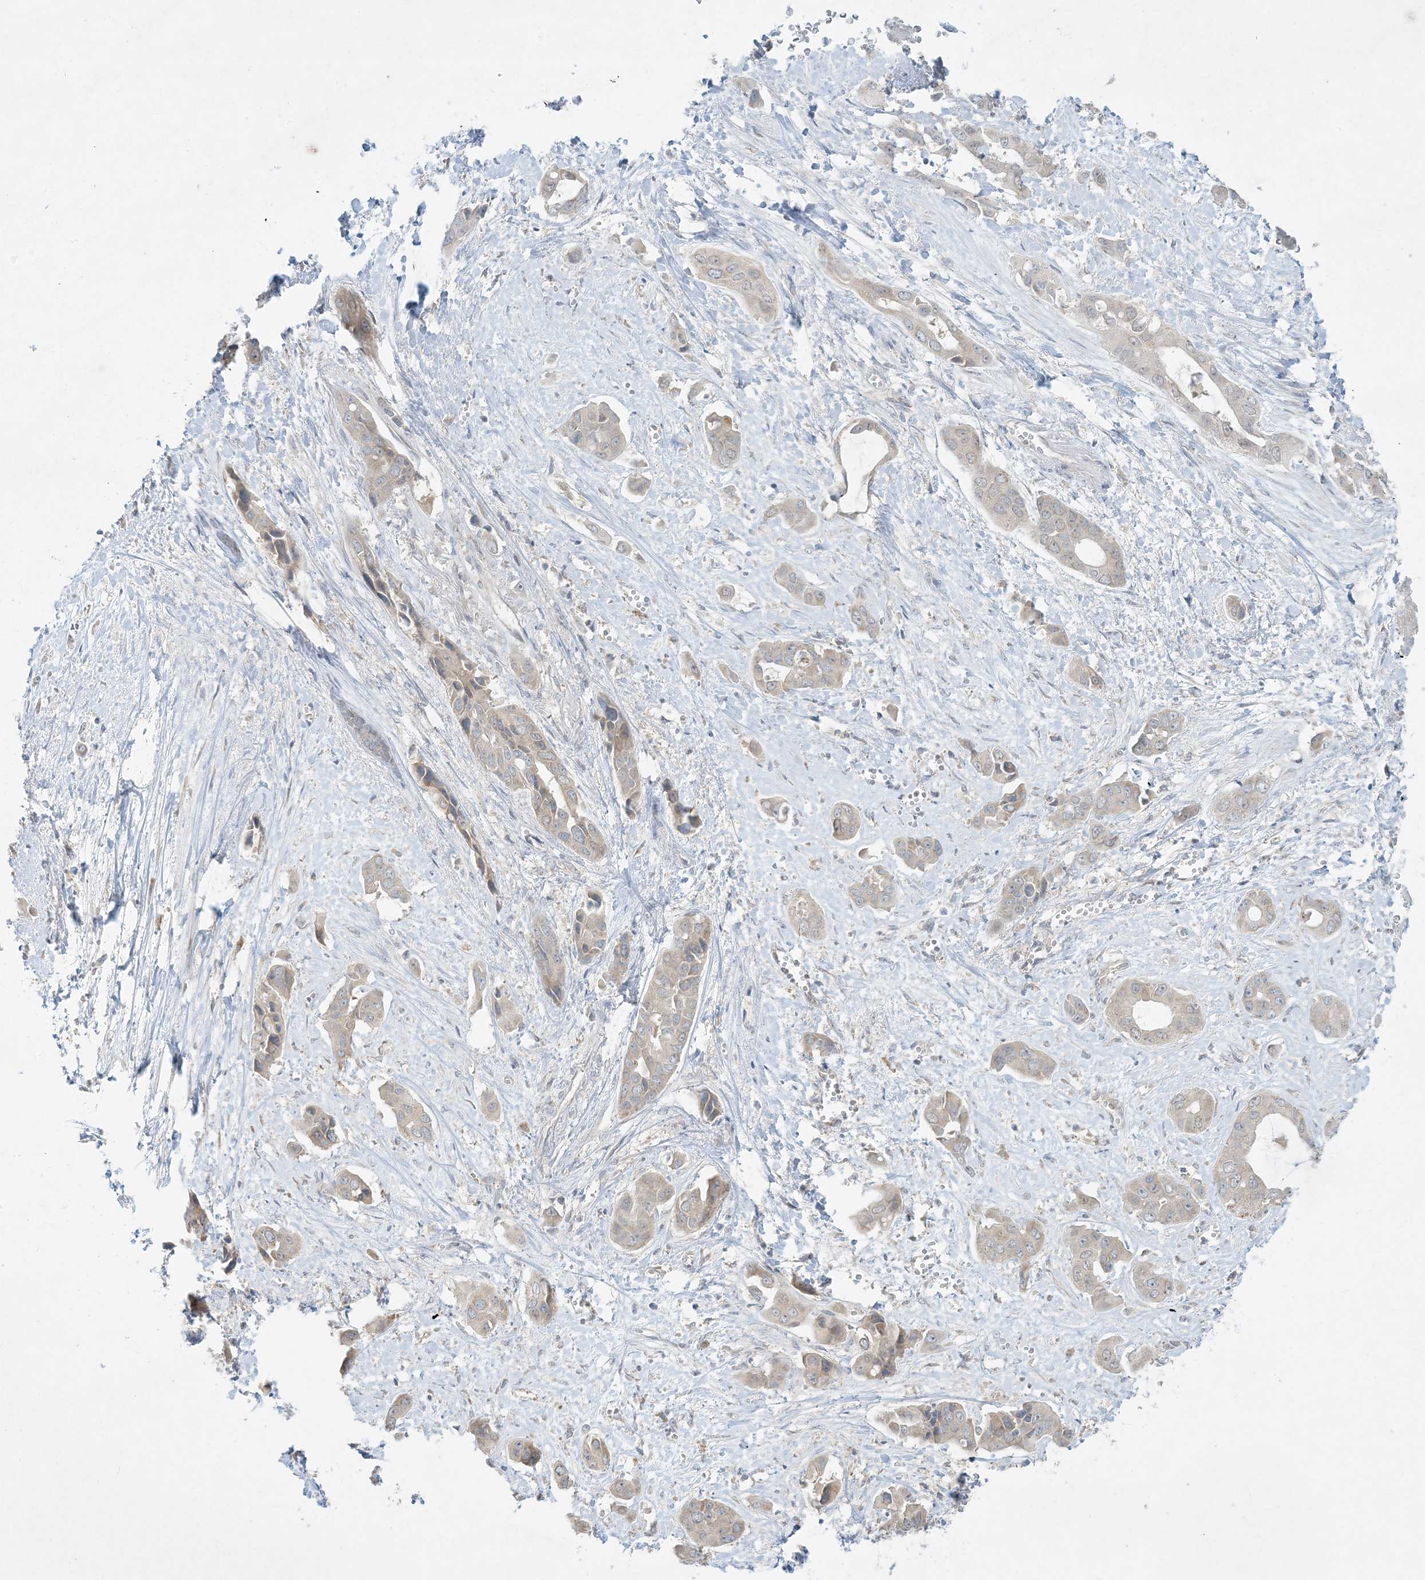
{"staining": {"intensity": "negative", "quantity": "none", "location": "none"}, "tissue": "liver cancer", "cell_type": "Tumor cells", "image_type": "cancer", "snomed": [{"axis": "morphology", "description": "Cholangiocarcinoma"}, {"axis": "topography", "description": "Liver"}], "caption": "Tumor cells are negative for protein expression in human liver cancer (cholangiocarcinoma).", "gene": "RPP40", "patient": {"sex": "female", "age": 52}}